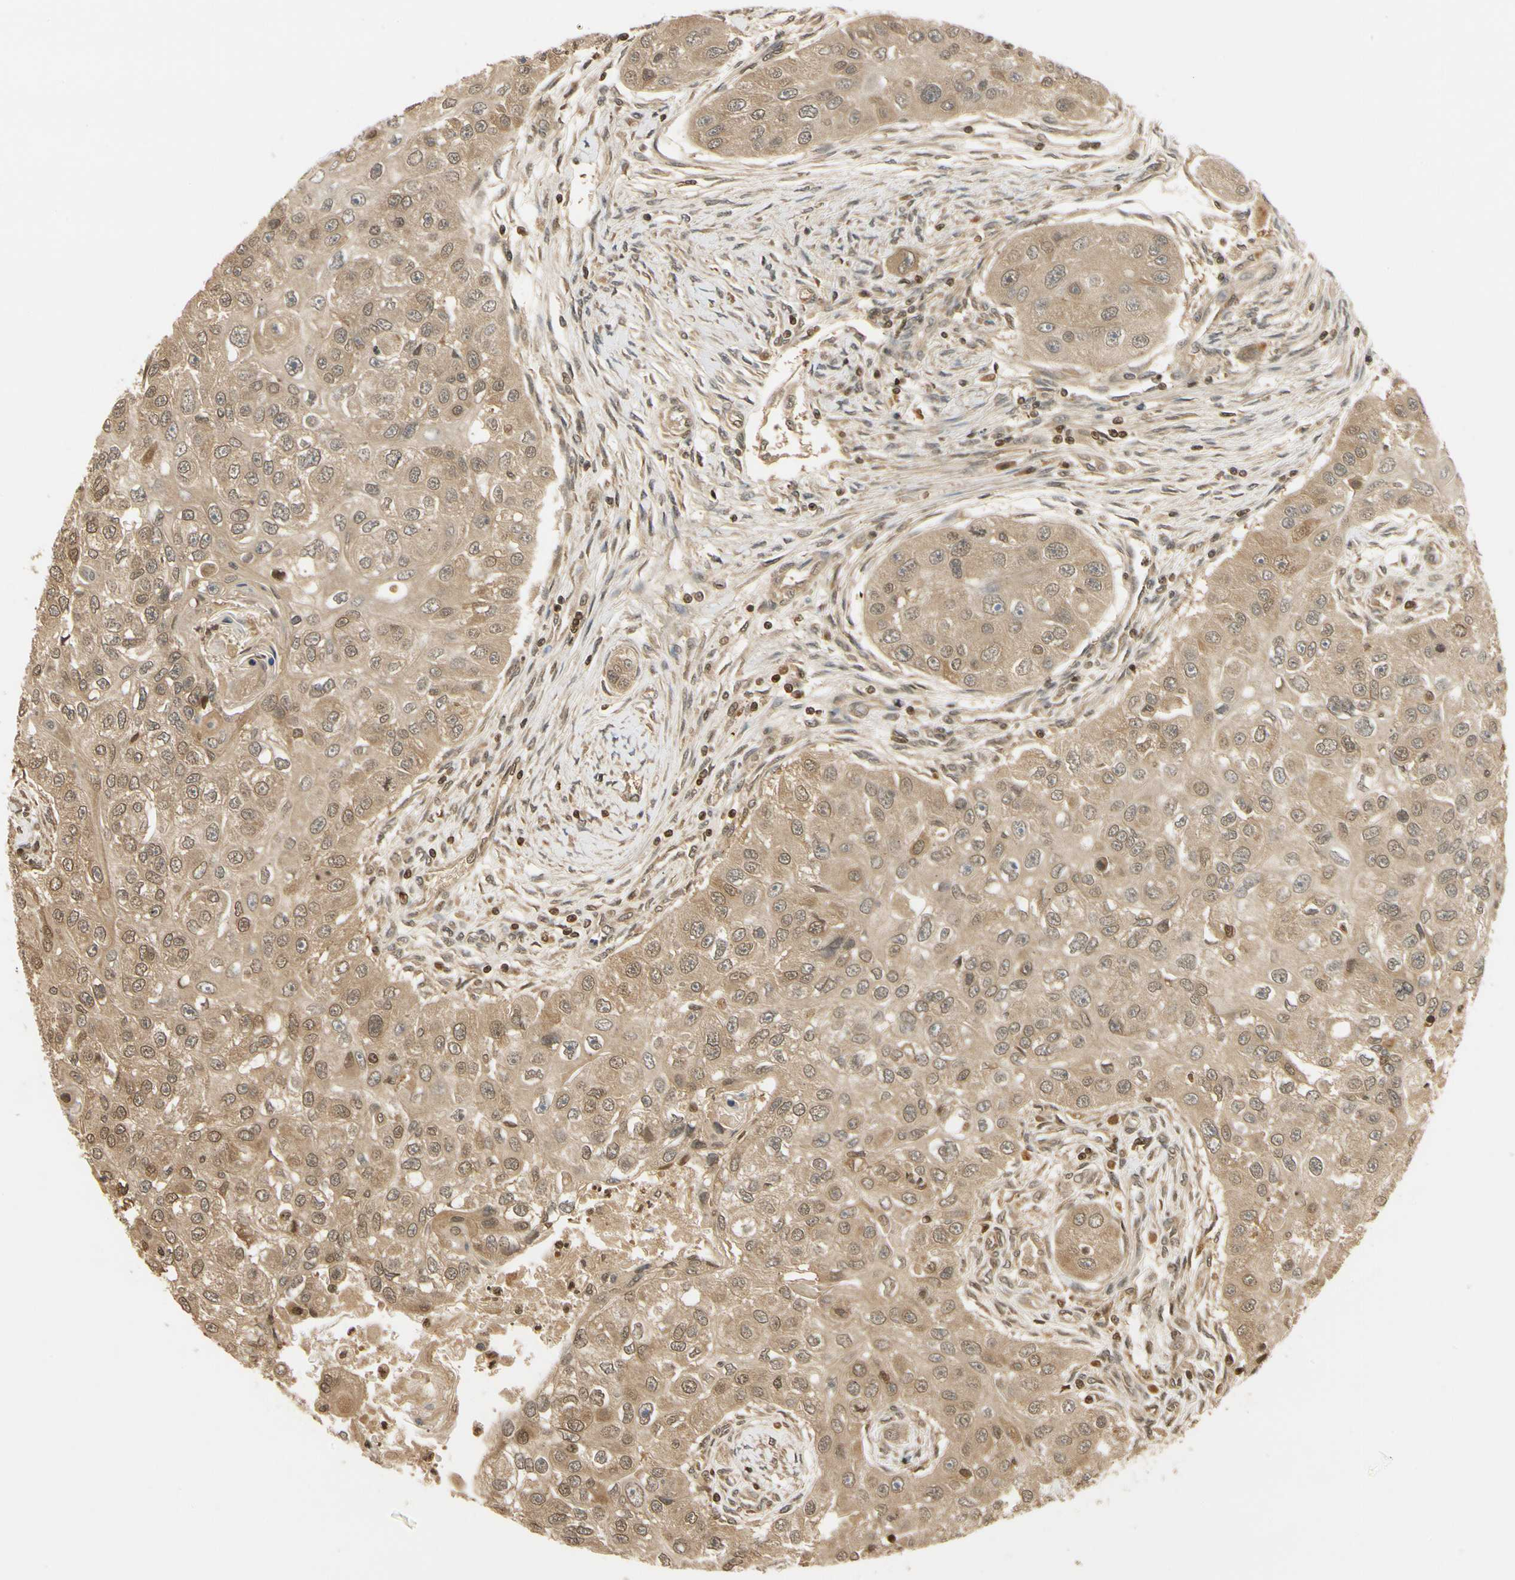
{"staining": {"intensity": "weak", "quantity": ">75%", "location": "cytoplasmic/membranous,nuclear"}, "tissue": "head and neck cancer", "cell_type": "Tumor cells", "image_type": "cancer", "snomed": [{"axis": "morphology", "description": "Normal tissue, NOS"}, {"axis": "morphology", "description": "Squamous cell carcinoma, NOS"}, {"axis": "topography", "description": "Skeletal muscle"}, {"axis": "topography", "description": "Head-Neck"}], "caption": "About >75% of tumor cells in human squamous cell carcinoma (head and neck) display weak cytoplasmic/membranous and nuclear protein expression as visualized by brown immunohistochemical staining.", "gene": "SOD1", "patient": {"sex": "male", "age": 51}}